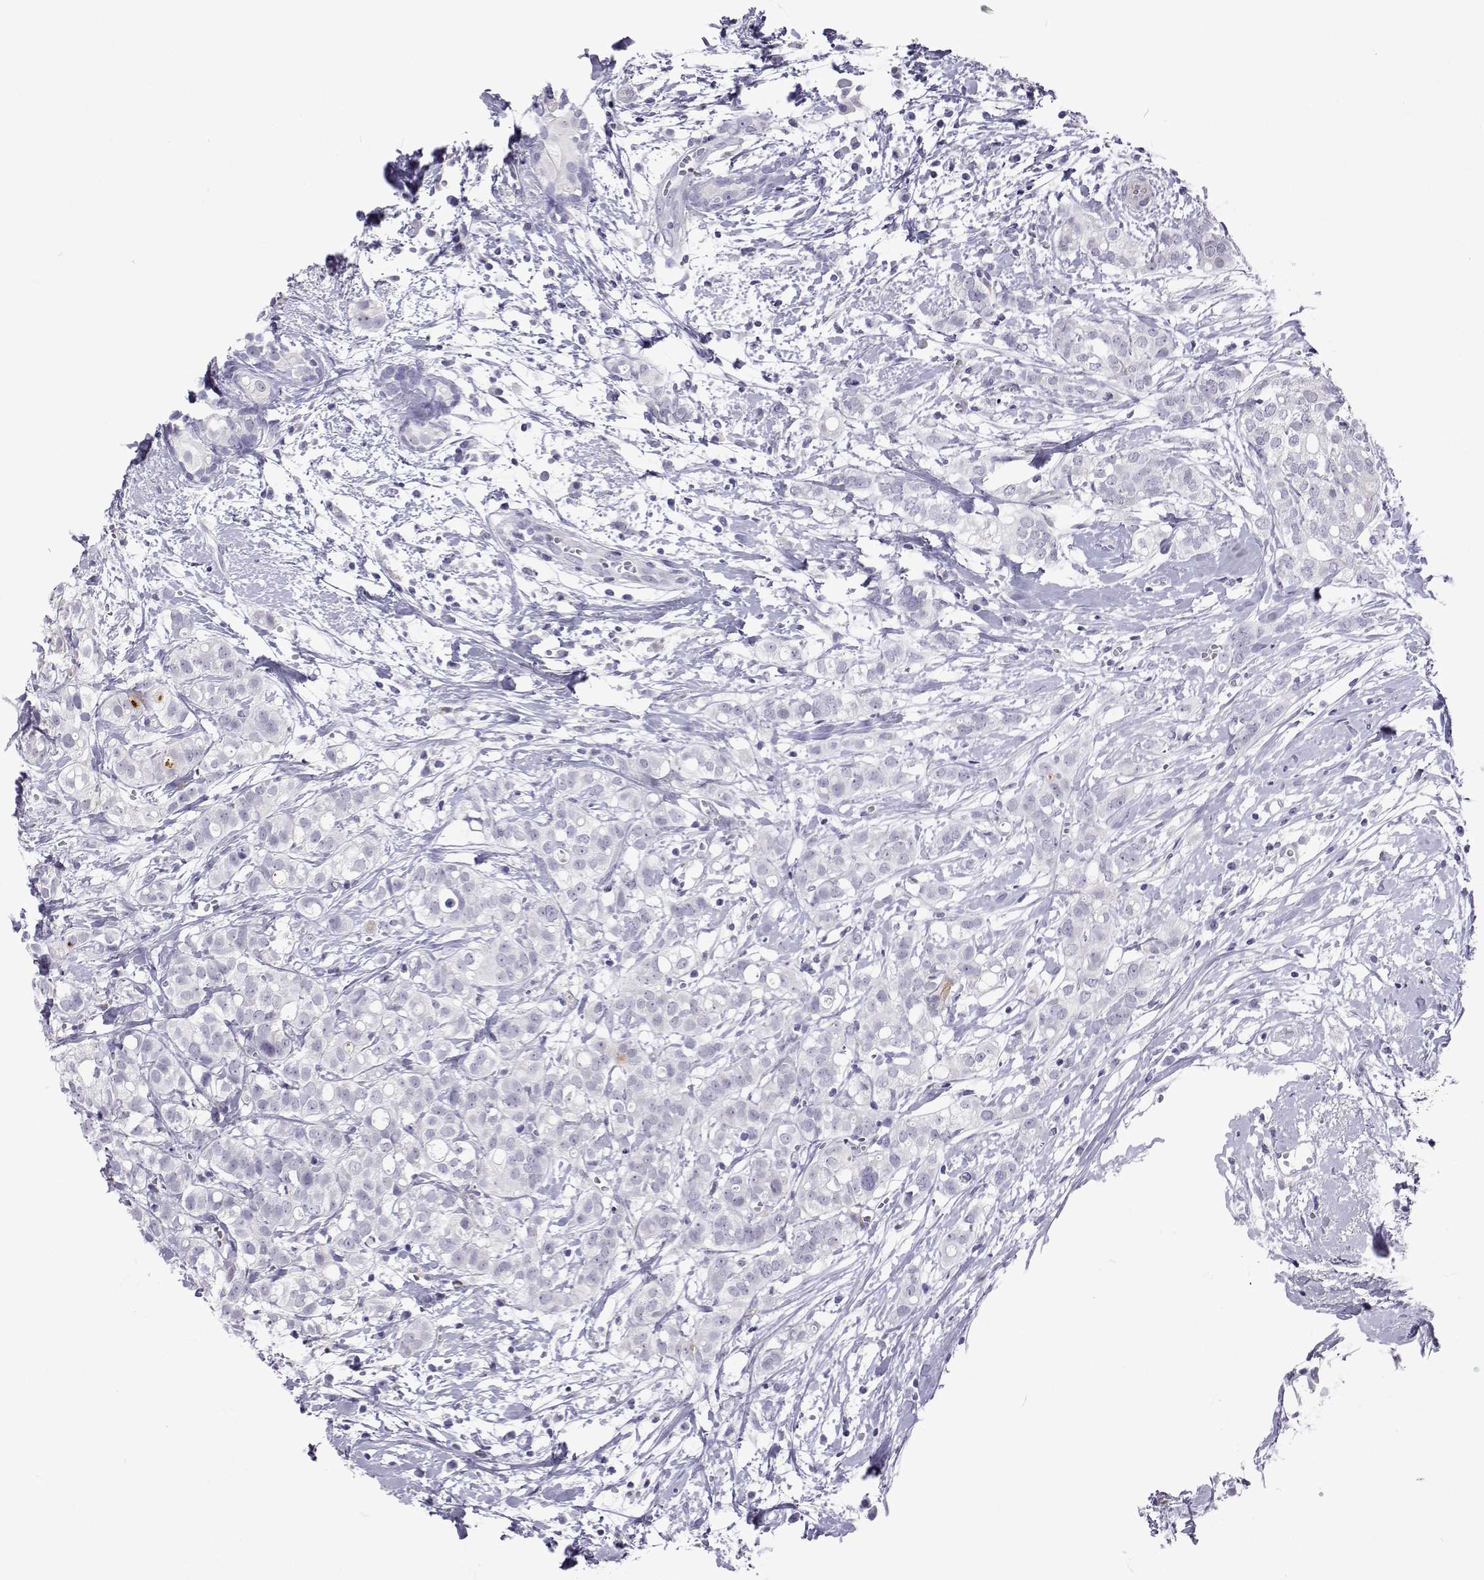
{"staining": {"intensity": "negative", "quantity": "none", "location": "none"}, "tissue": "breast cancer", "cell_type": "Tumor cells", "image_type": "cancer", "snomed": [{"axis": "morphology", "description": "Duct carcinoma"}, {"axis": "topography", "description": "Breast"}], "caption": "High magnification brightfield microscopy of breast invasive ductal carcinoma stained with DAB (3,3'-diaminobenzidine) (brown) and counterstained with hematoxylin (blue): tumor cells show no significant staining.", "gene": "GALM", "patient": {"sex": "female", "age": 40}}